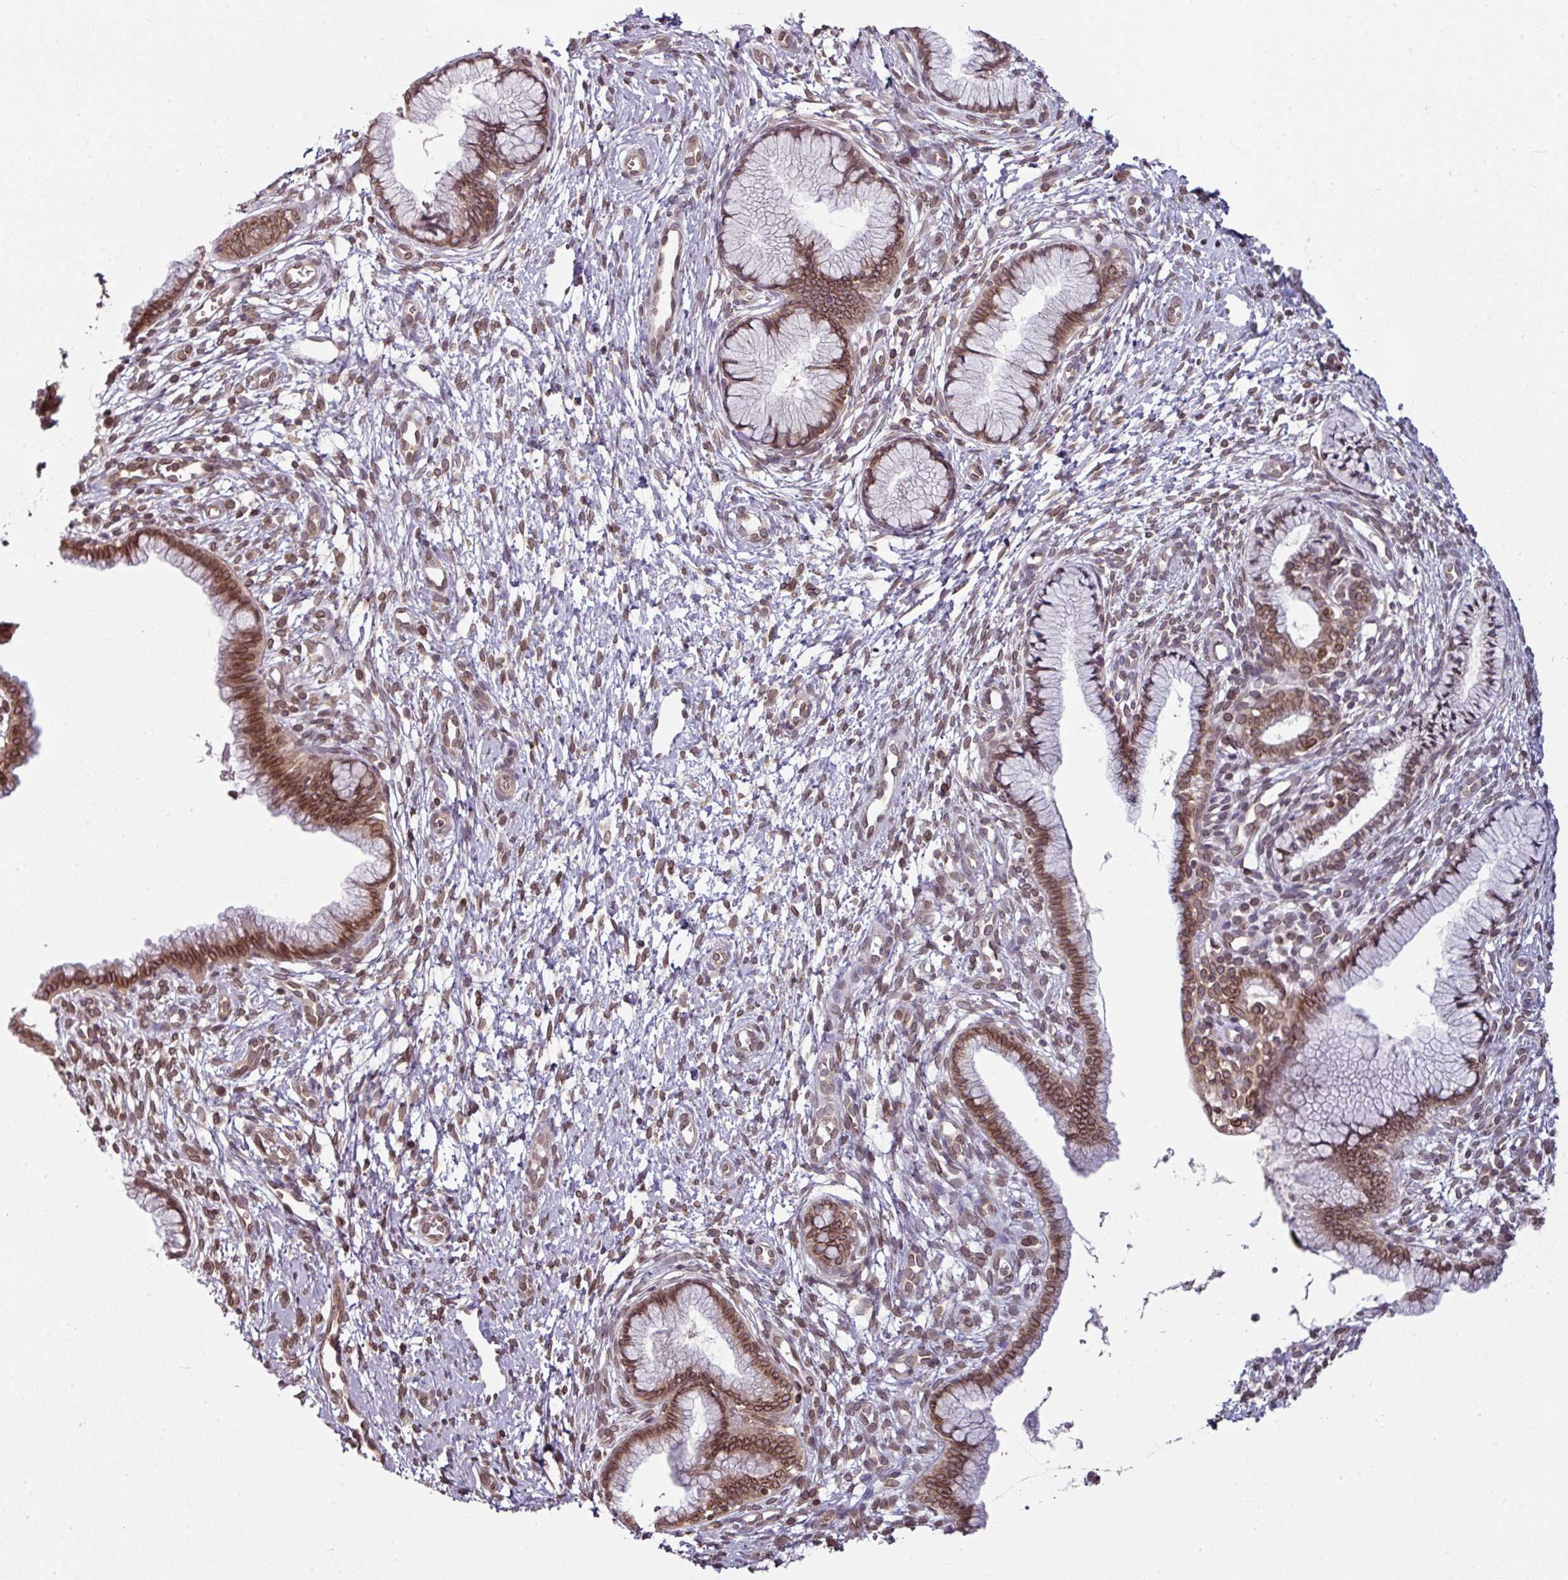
{"staining": {"intensity": "strong", "quantity": ">75%", "location": "cytoplasmic/membranous,nuclear"}, "tissue": "cervix", "cell_type": "Glandular cells", "image_type": "normal", "snomed": [{"axis": "morphology", "description": "Normal tissue, NOS"}, {"axis": "topography", "description": "Cervix"}], "caption": "Approximately >75% of glandular cells in benign cervix display strong cytoplasmic/membranous,nuclear protein staining as visualized by brown immunohistochemical staining.", "gene": "RANGAP1", "patient": {"sex": "female", "age": 36}}